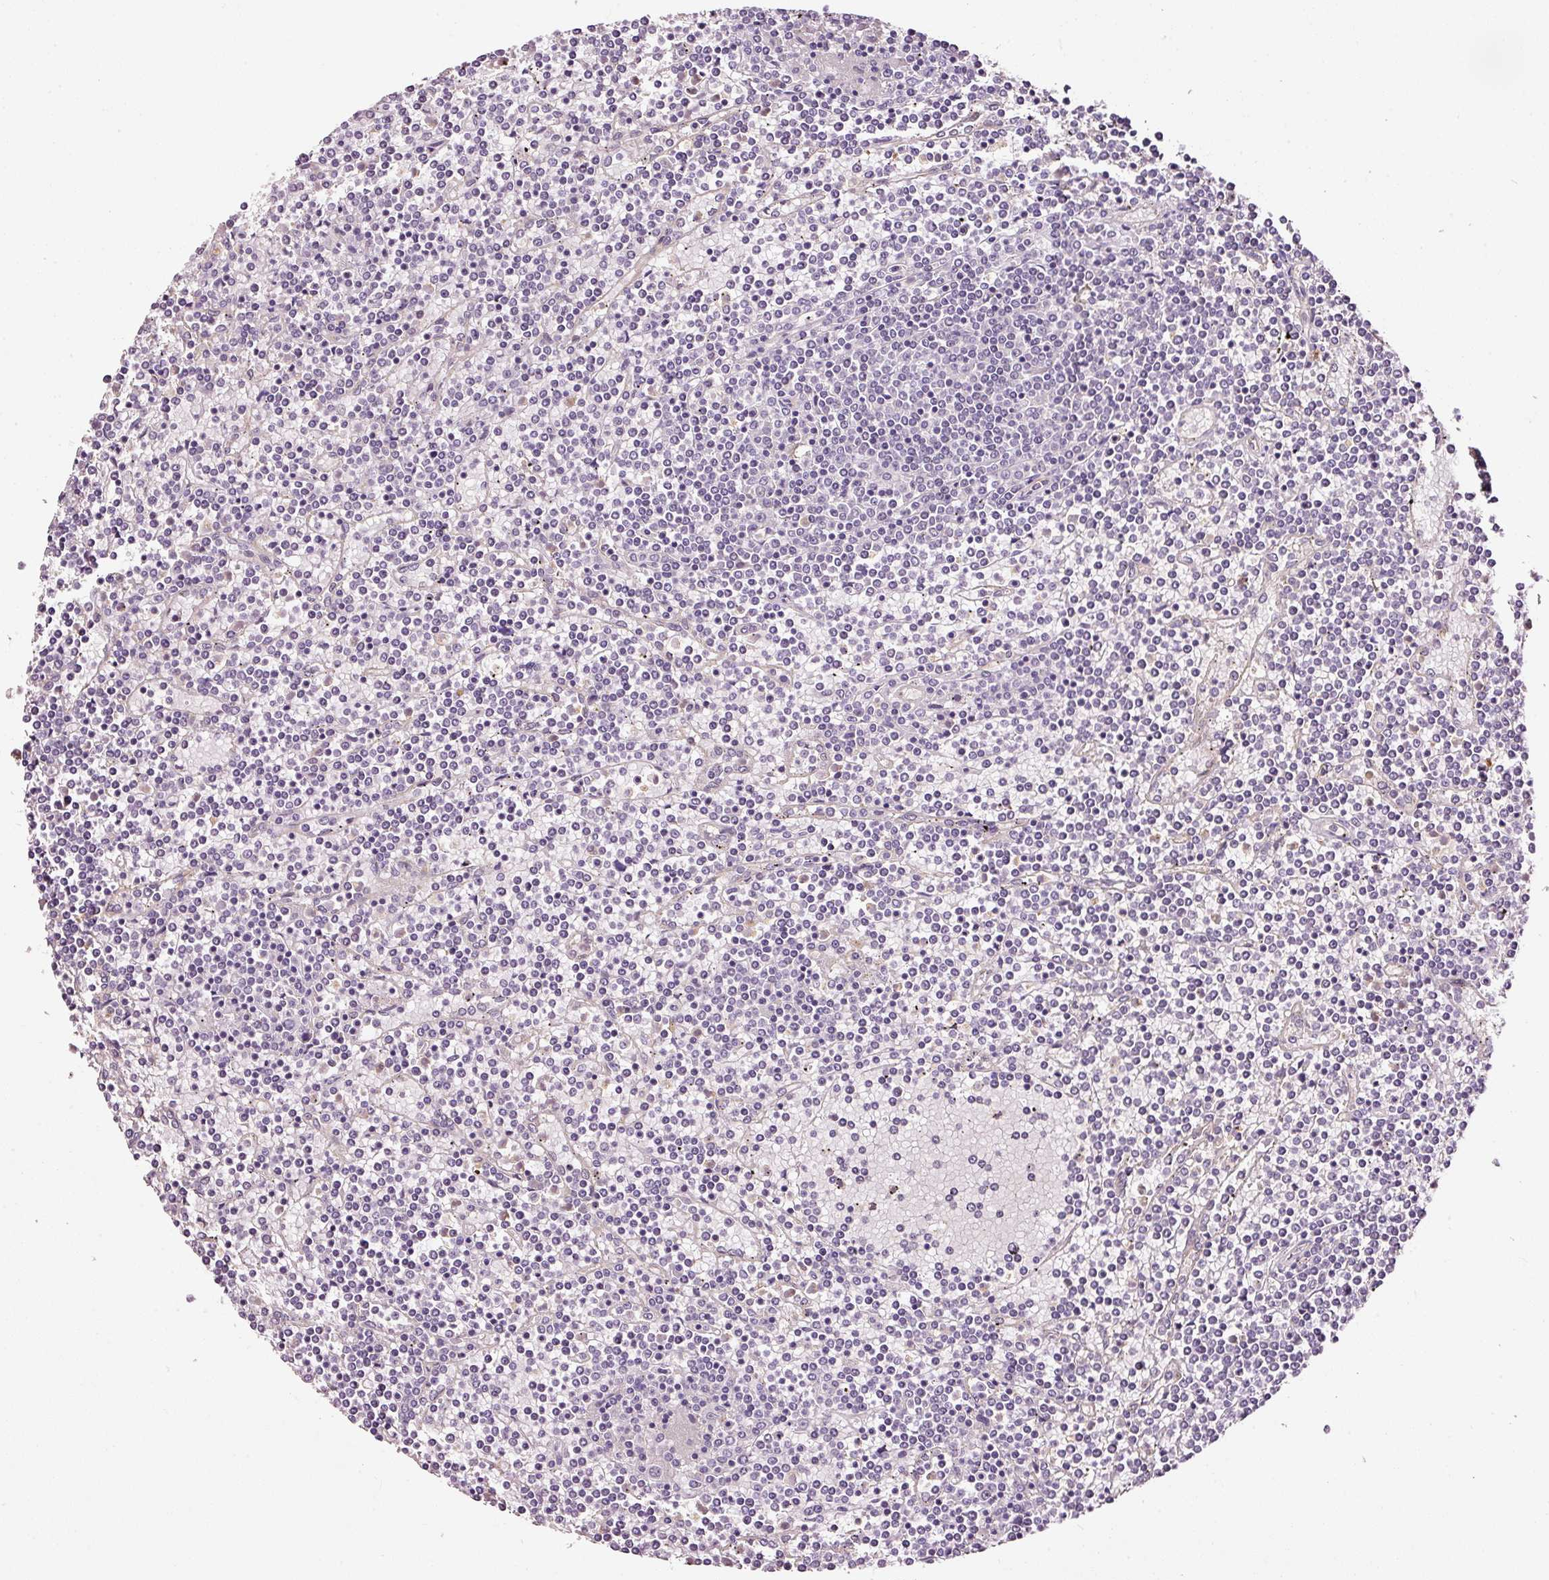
{"staining": {"intensity": "negative", "quantity": "none", "location": "none"}, "tissue": "lymphoma", "cell_type": "Tumor cells", "image_type": "cancer", "snomed": [{"axis": "morphology", "description": "Malignant lymphoma, non-Hodgkin's type, Low grade"}, {"axis": "topography", "description": "Spleen"}], "caption": "Immunohistochemistry (IHC) of human low-grade malignant lymphoma, non-Hodgkin's type shows no expression in tumor cells.", "gene": "ABCB4", "patient": {"sex": "female", "age": 19}}